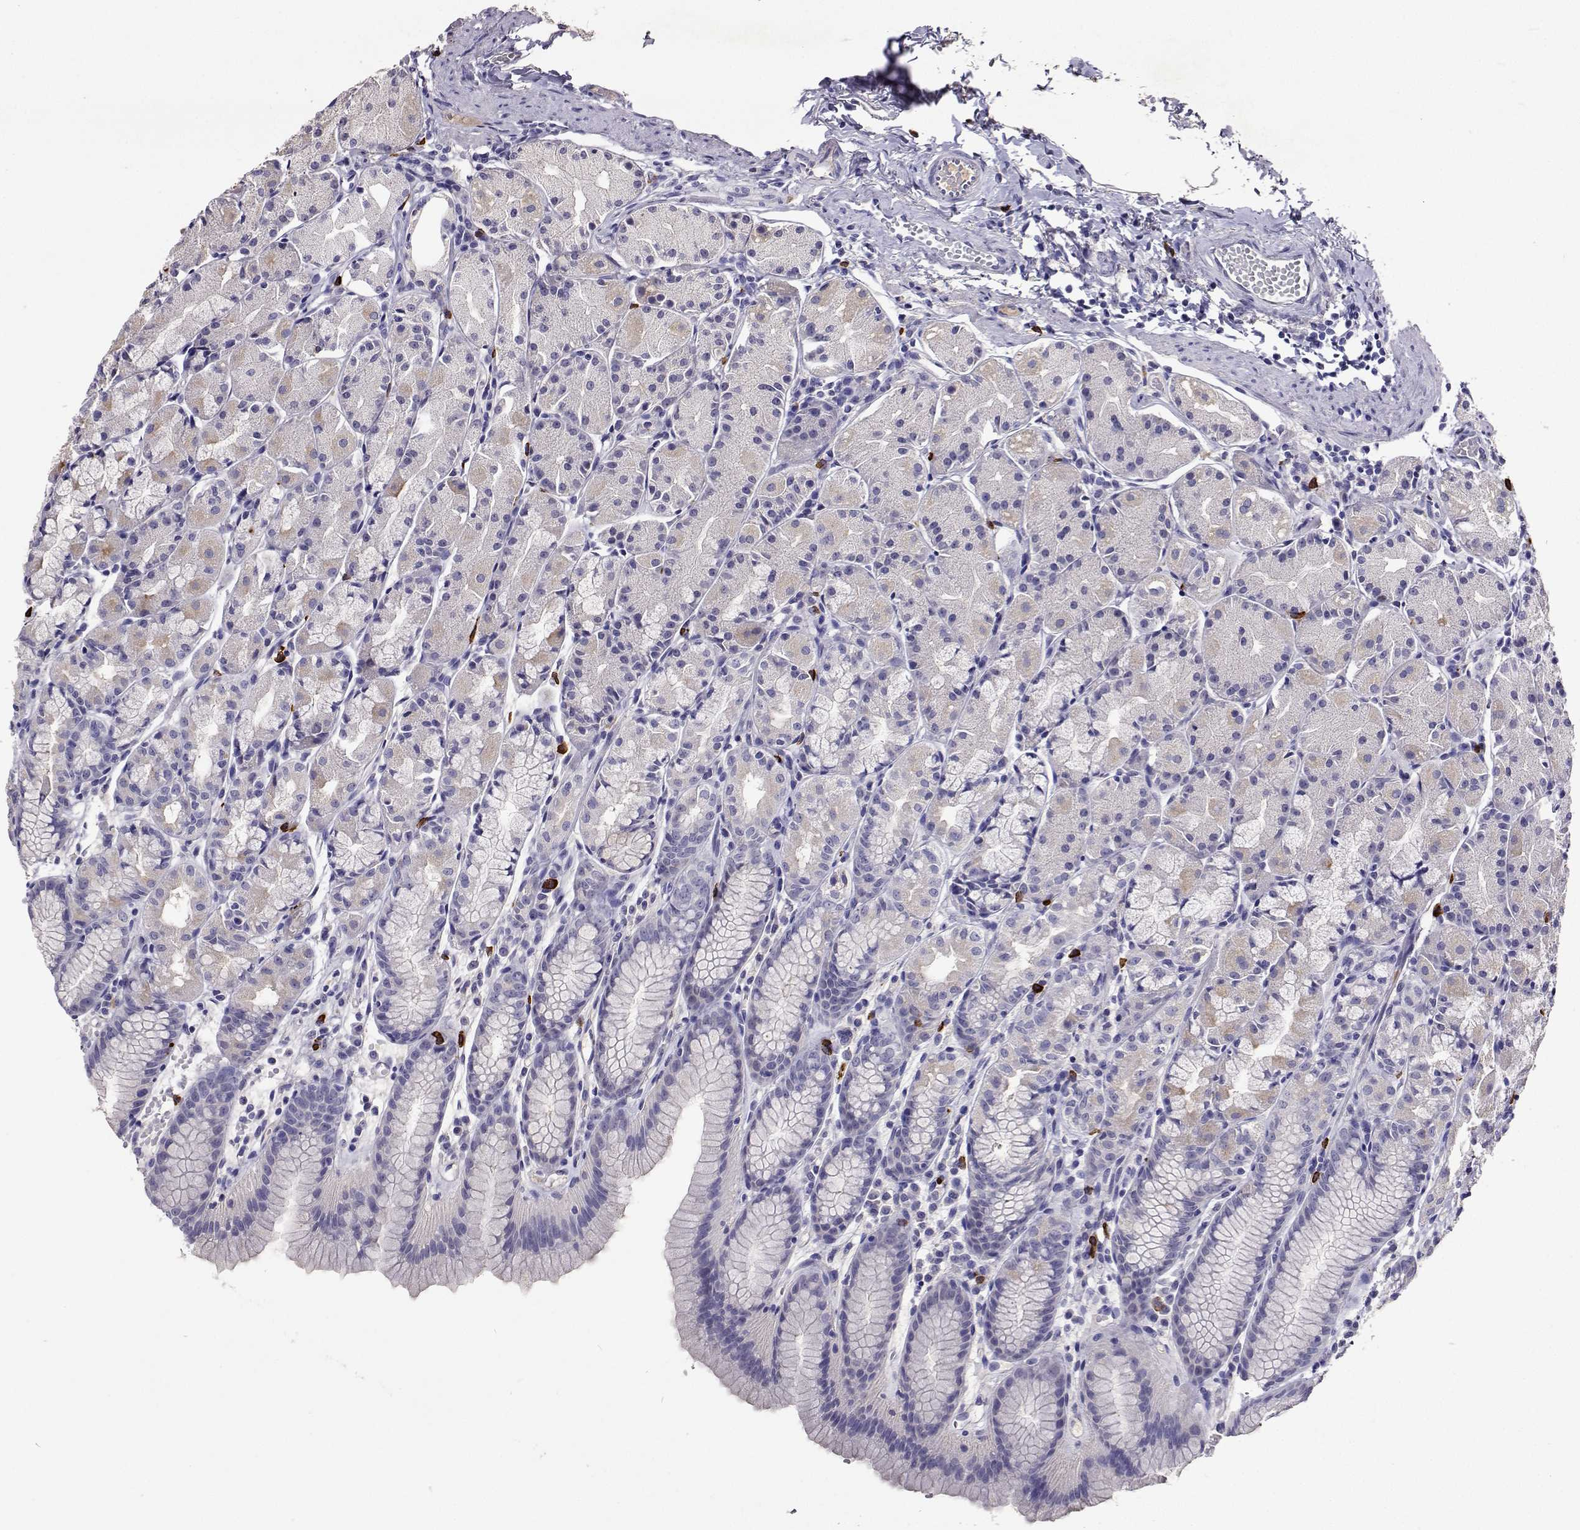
{"staining": {"intensity": "negative", "quantity": "none", "location": "none"}, "tissue": "stomach", "cell_type": "Glandular cells", "image_type": "normal", "snomed": [{"axis": "morphology", "description": "Normal tissue, NOS"}, {"axis": "topography", "description": "Stomach, upper"}], "caption": "The image reveals no significant expression in glandular cells of stomach. (DAB (3,3'-diaminobenzidine) IHC, high magnification).", "gene": "CFAP44", "patient": {"sex": "male", "age": 47}}